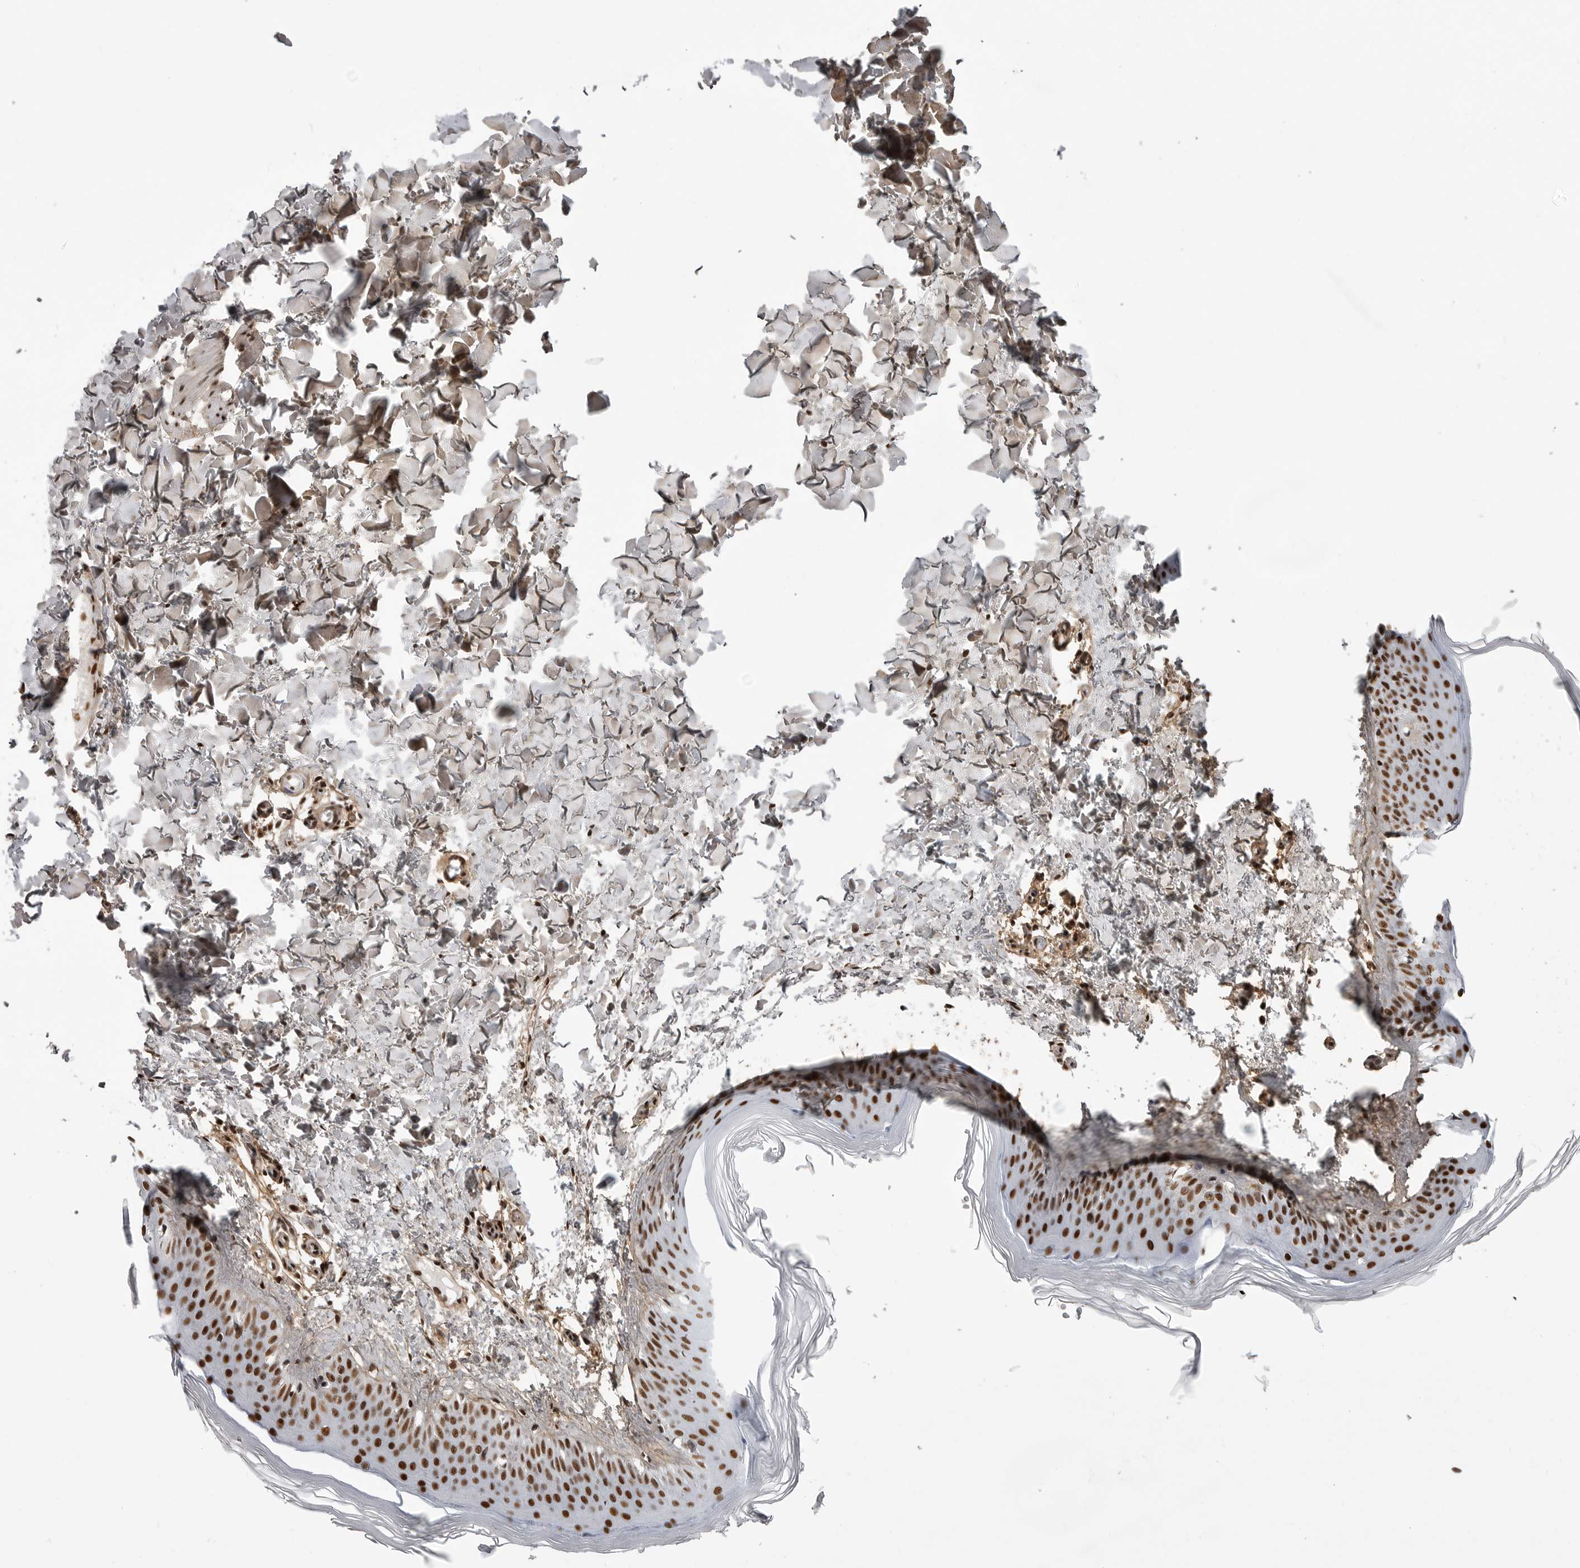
{"staining": {"intensity": "moderate", "quantity": ">75%", "location": "nuclear"}, "tissue": "skin", "cell_type": "Fibroblasts", "image_type": "normal", "snomed": [{"axis": "morphology", "description": "Normal tissue, NOS"}, {"axis": "topography", "description": "Skin"}], "caption": "Skin was stained to show a protein in brown. There is medium levels of moderate nuclear positivity in approximately >75% of fibroblasts. (brown staining indicates protein expression, while blue staining denotes nuclei).", "gene": "PPP1R8", "patient": {"sex": "female", "age": 27}}